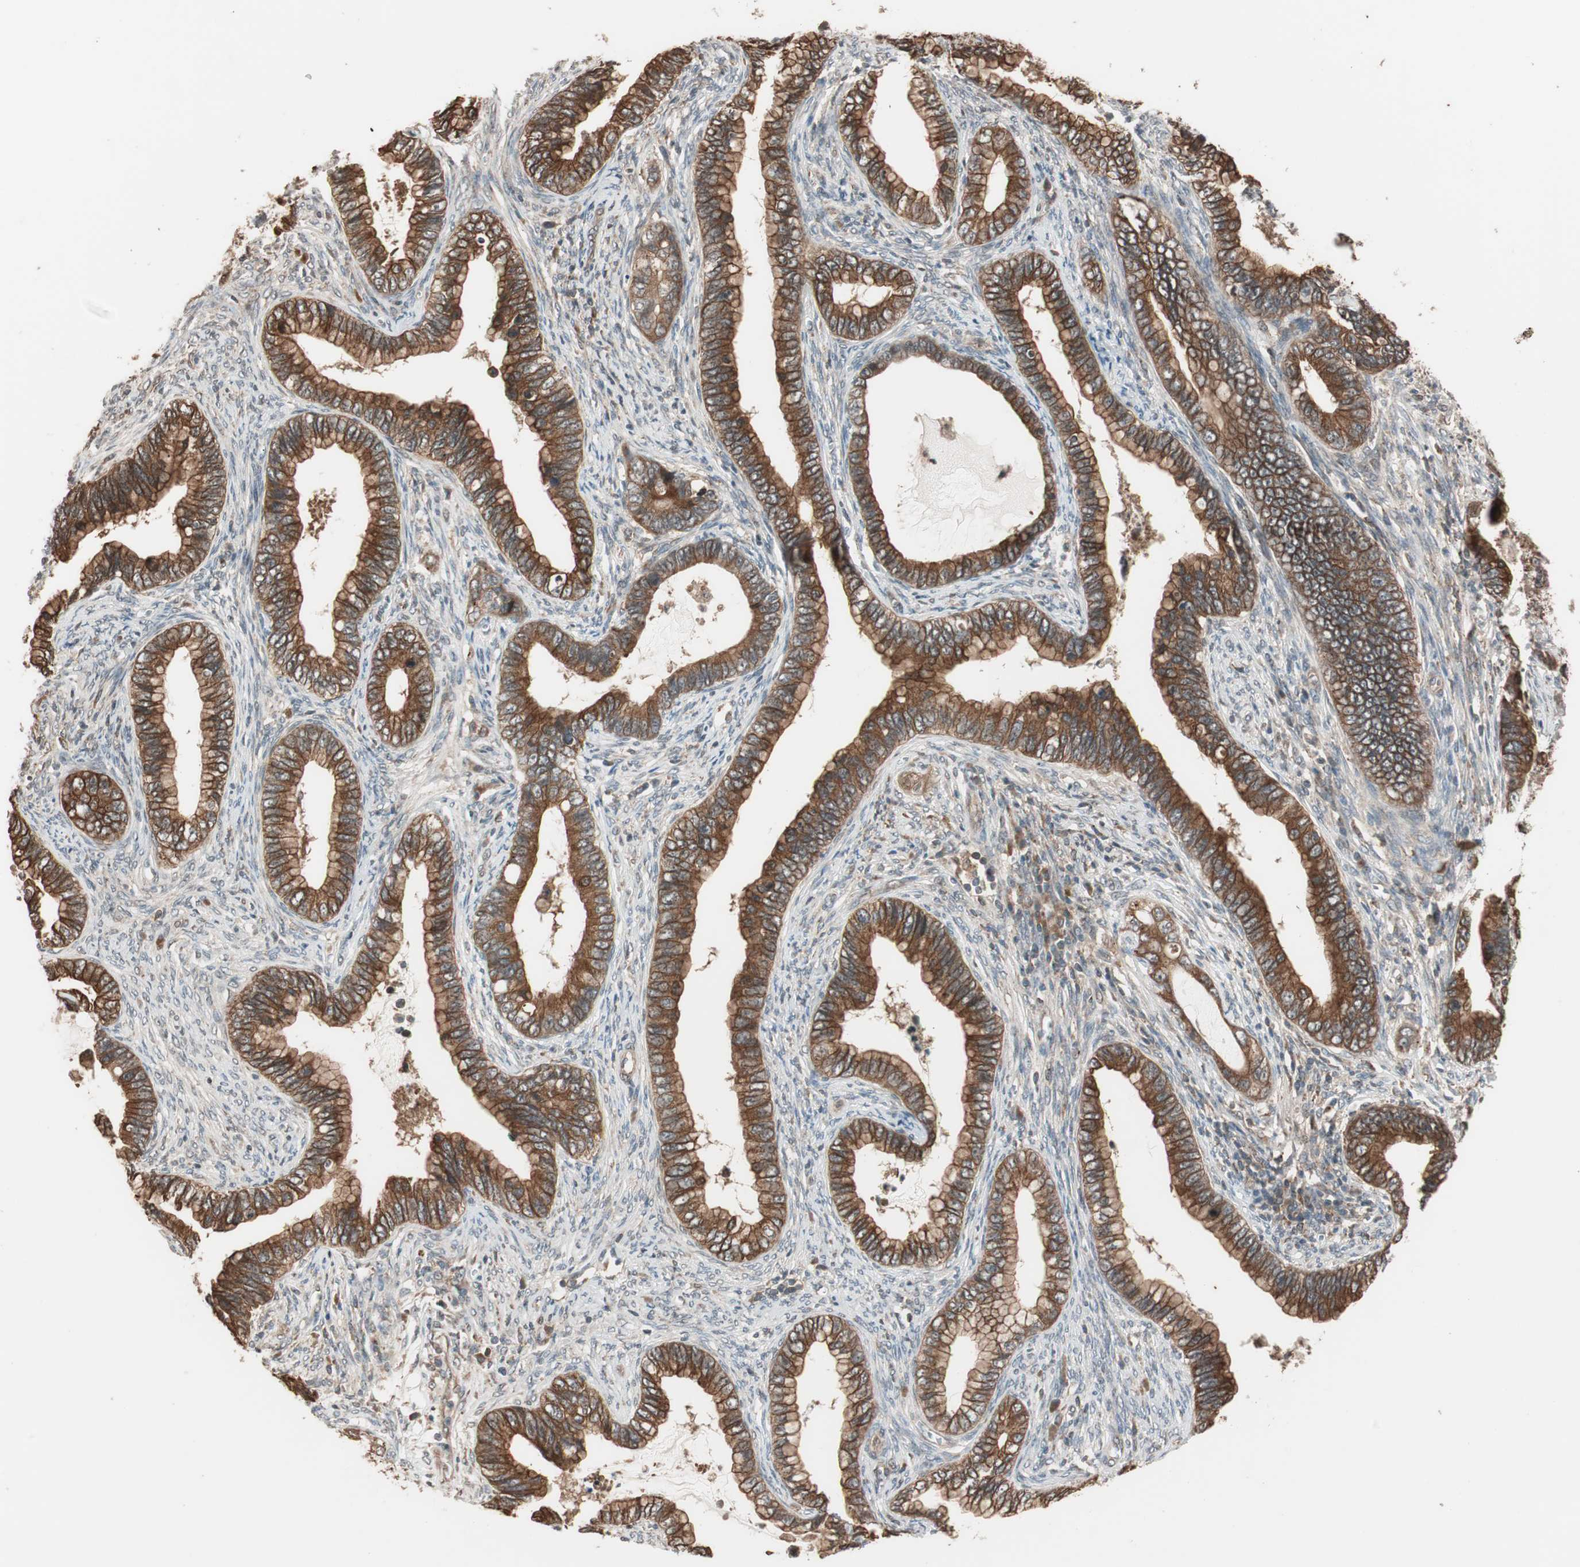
{"staining": {"intensity": "strong", "quantity": ">75%", "location": "cytoplasmic/membranous"}, "tissue": "cervical cancer", "cell_type": "Tumor cells", "image_type": "cancer", "snomed": [{"axis": "morphology", "description": "Adenocarcinoma, NOS"}, {"axis": "topography", "description": "Cervix"}], "caption": "Adenocarcinoma (cervical) stained with immunohistochemistry (IHC) exhibits strong cytoplasmic/membranous positivity in about >75% of tumor cells.", "gene": "FBXO5", "patient": {"sex": "female", "age": 44}}